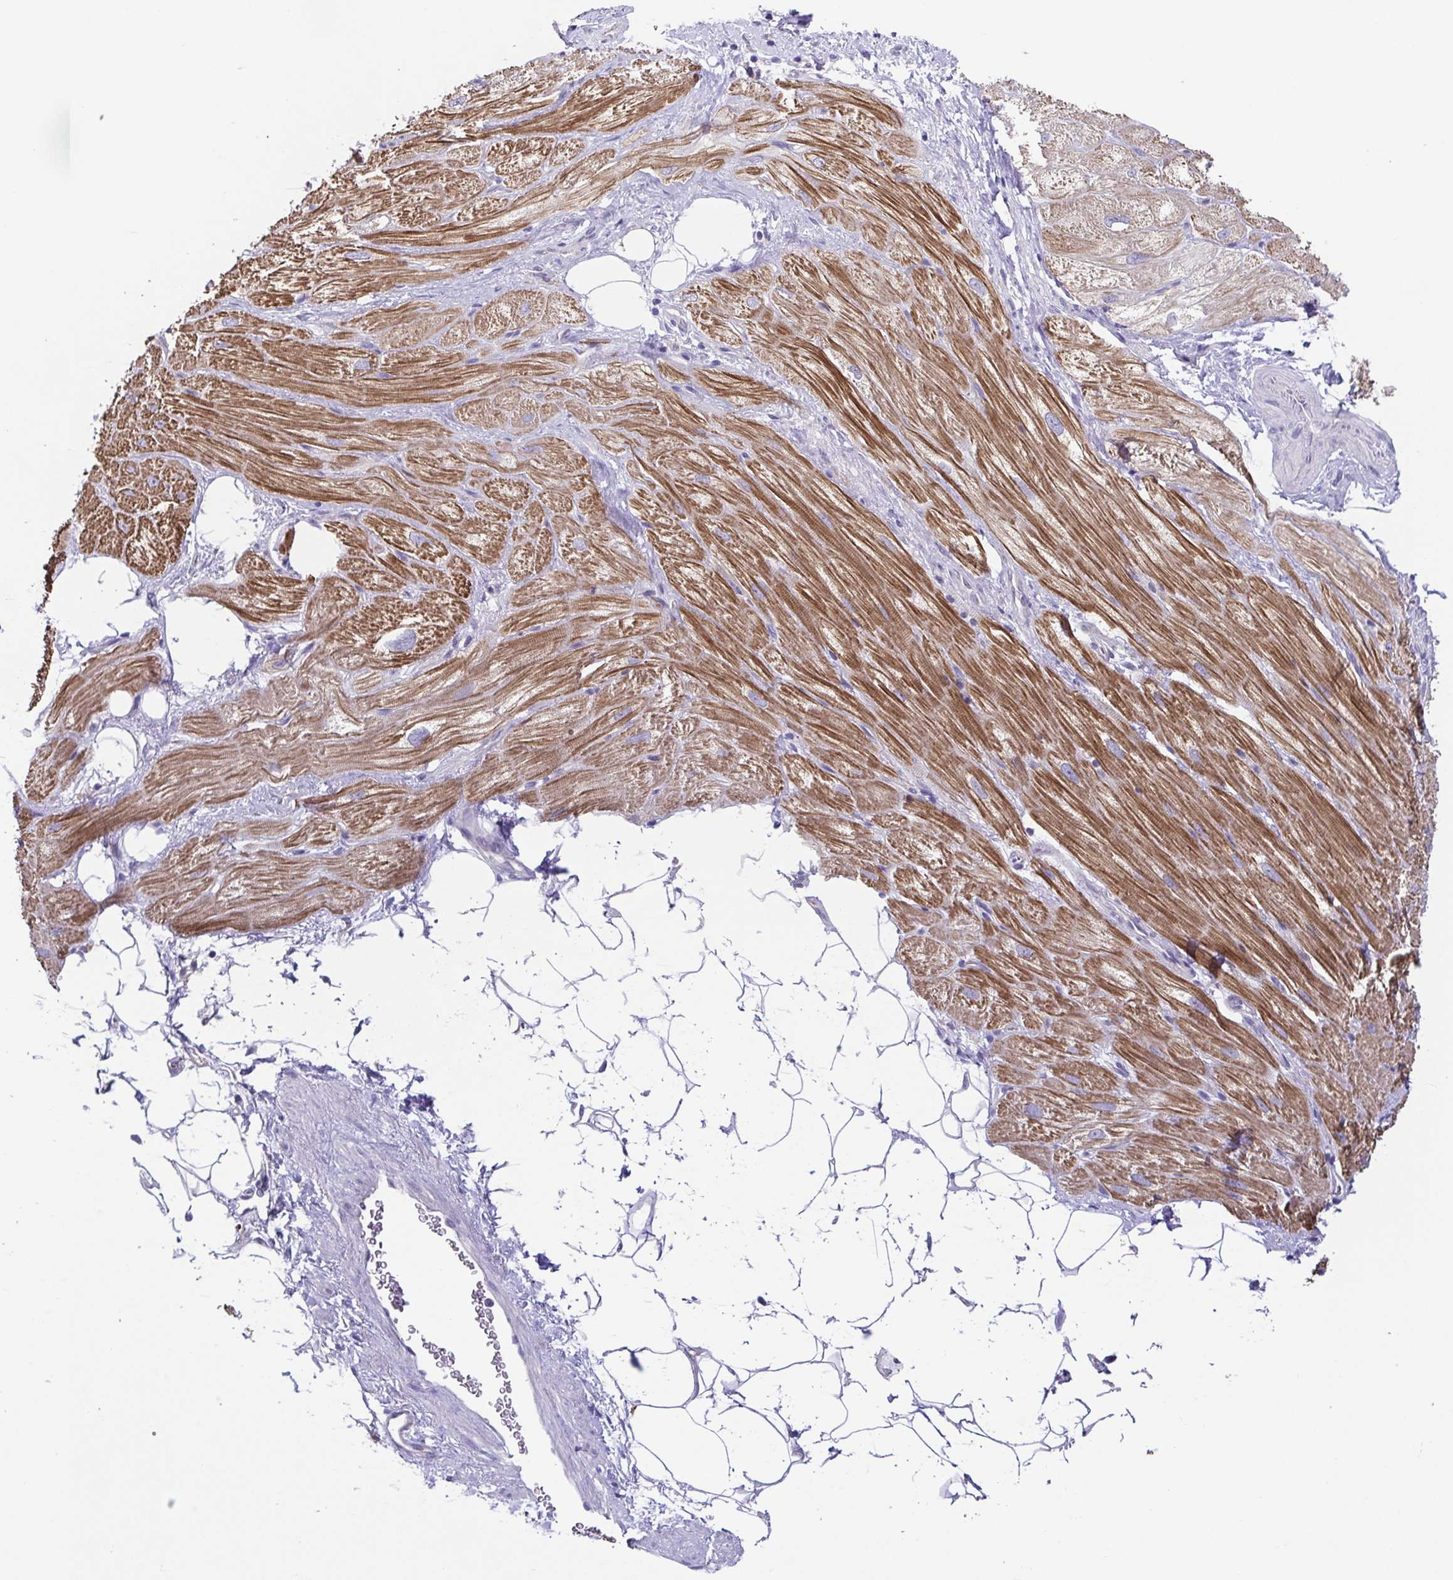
{"staining": {"intensity": "moderate", "quantity": "25%-75%", "location": "cytoplasmic/membranous"}, "tissue": "heart muscle", "cell_type": "Cardiomyocytes", "image_type": "normal", "snomed": [{"axis": "morphology", "description": "Normal tissue, NOS"}, {"axis": "topography", "description": "Heart"}], "caption": "Immunohistochemical staining of benign human heart muscle reveals 25%-75% levels of moderate cytoplasmic/membranous protein staining in about 25%-75% of cardiomyocytes. (DAB (3,3'-diaminobenzidine) IHC, brown staining for protein, blue staining for nuclei).", "gene": "UBE2Q1", "patient": {"sex": "male", "age": 62}}